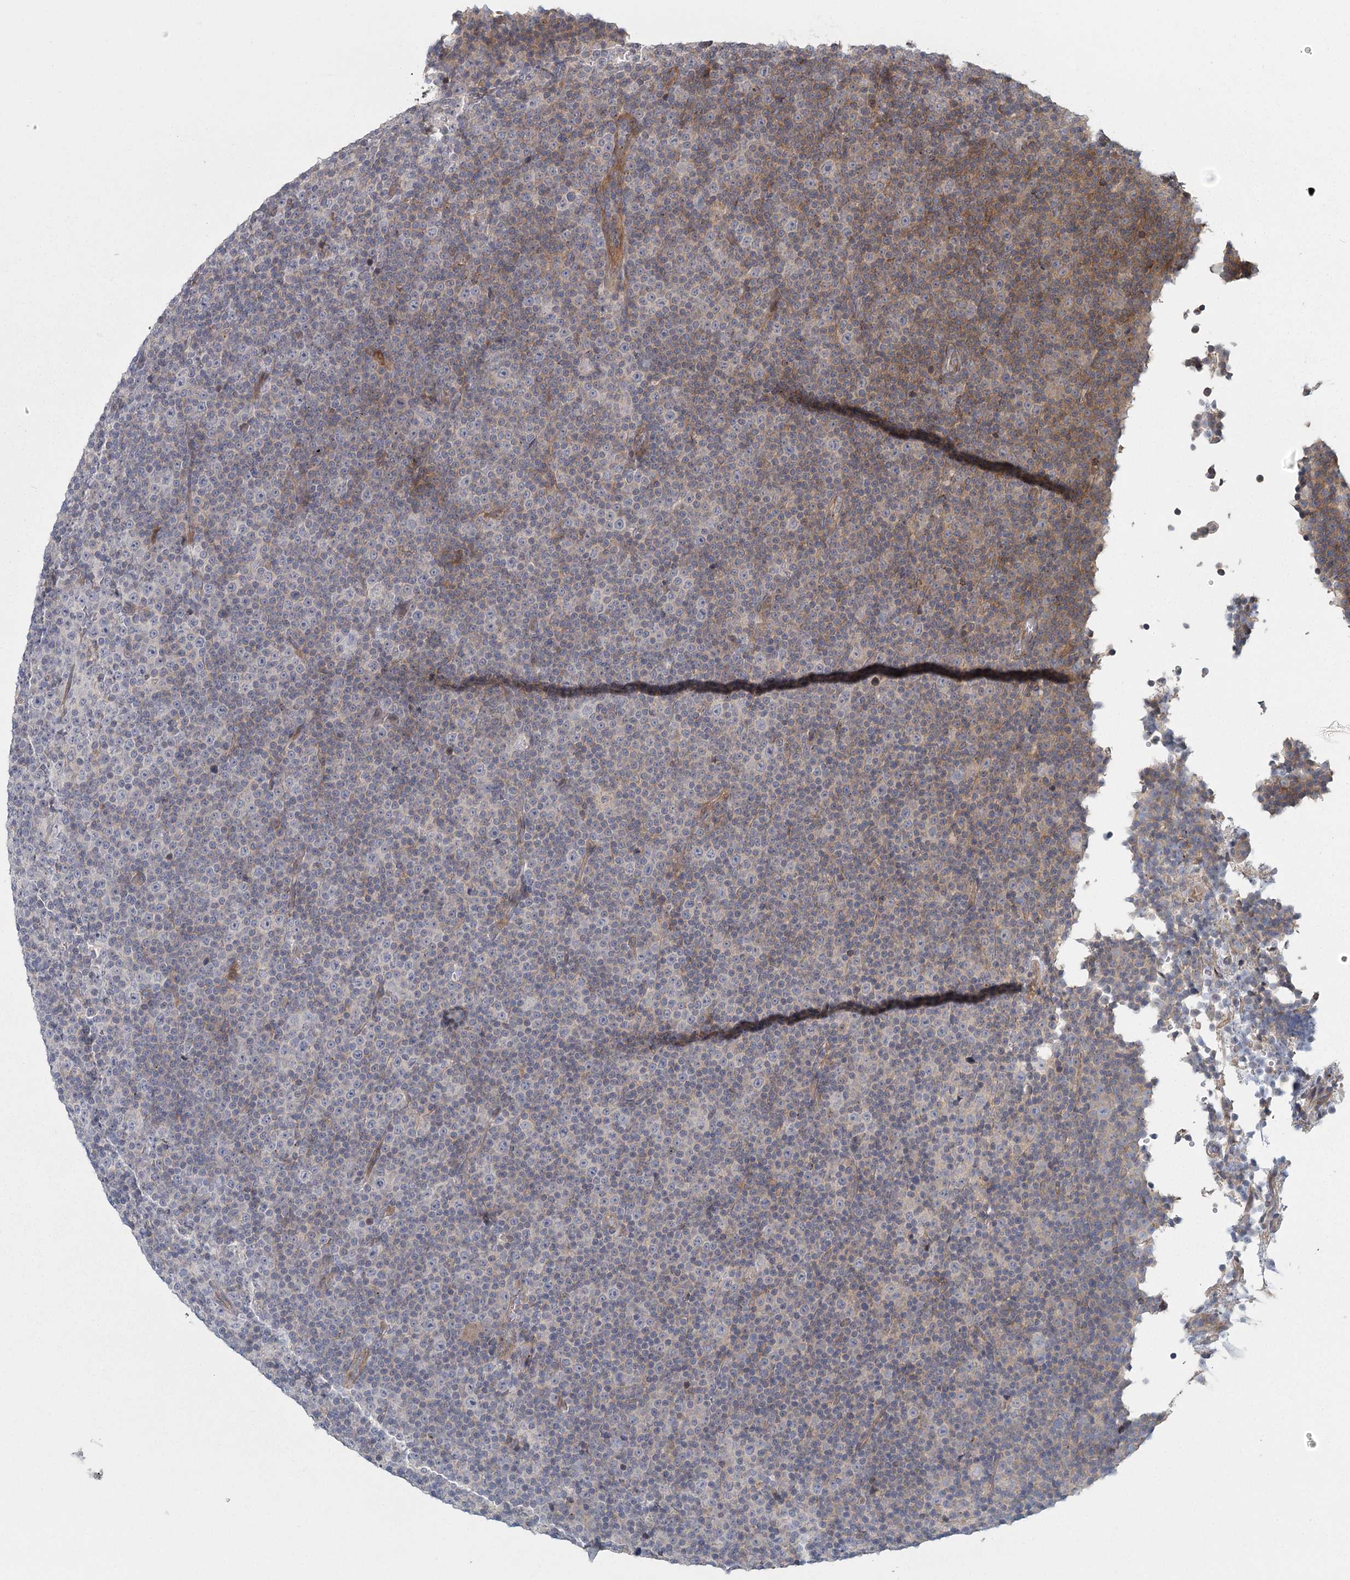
{"staining": {"intensity": "negative", "quantity": "none", "location": "none"}, "tissue": "lymphoma", "cell_type": "Tumor cells", "image_type": "cancer", "snomed": [{"axis": "morphology", "description": "Malignant lymphoma, non-Hodgkin's type, Low grade"}, {"axis": "topography", "description": "Lymph node"}], "caption": "The IHC image has no significant staining in tumor cells of malignant lymphoma, non-Hodgkin's type (low-grade) tissue.", "gene": "RAPGEF6", "patient": {"sex": "female", "age": 67}}